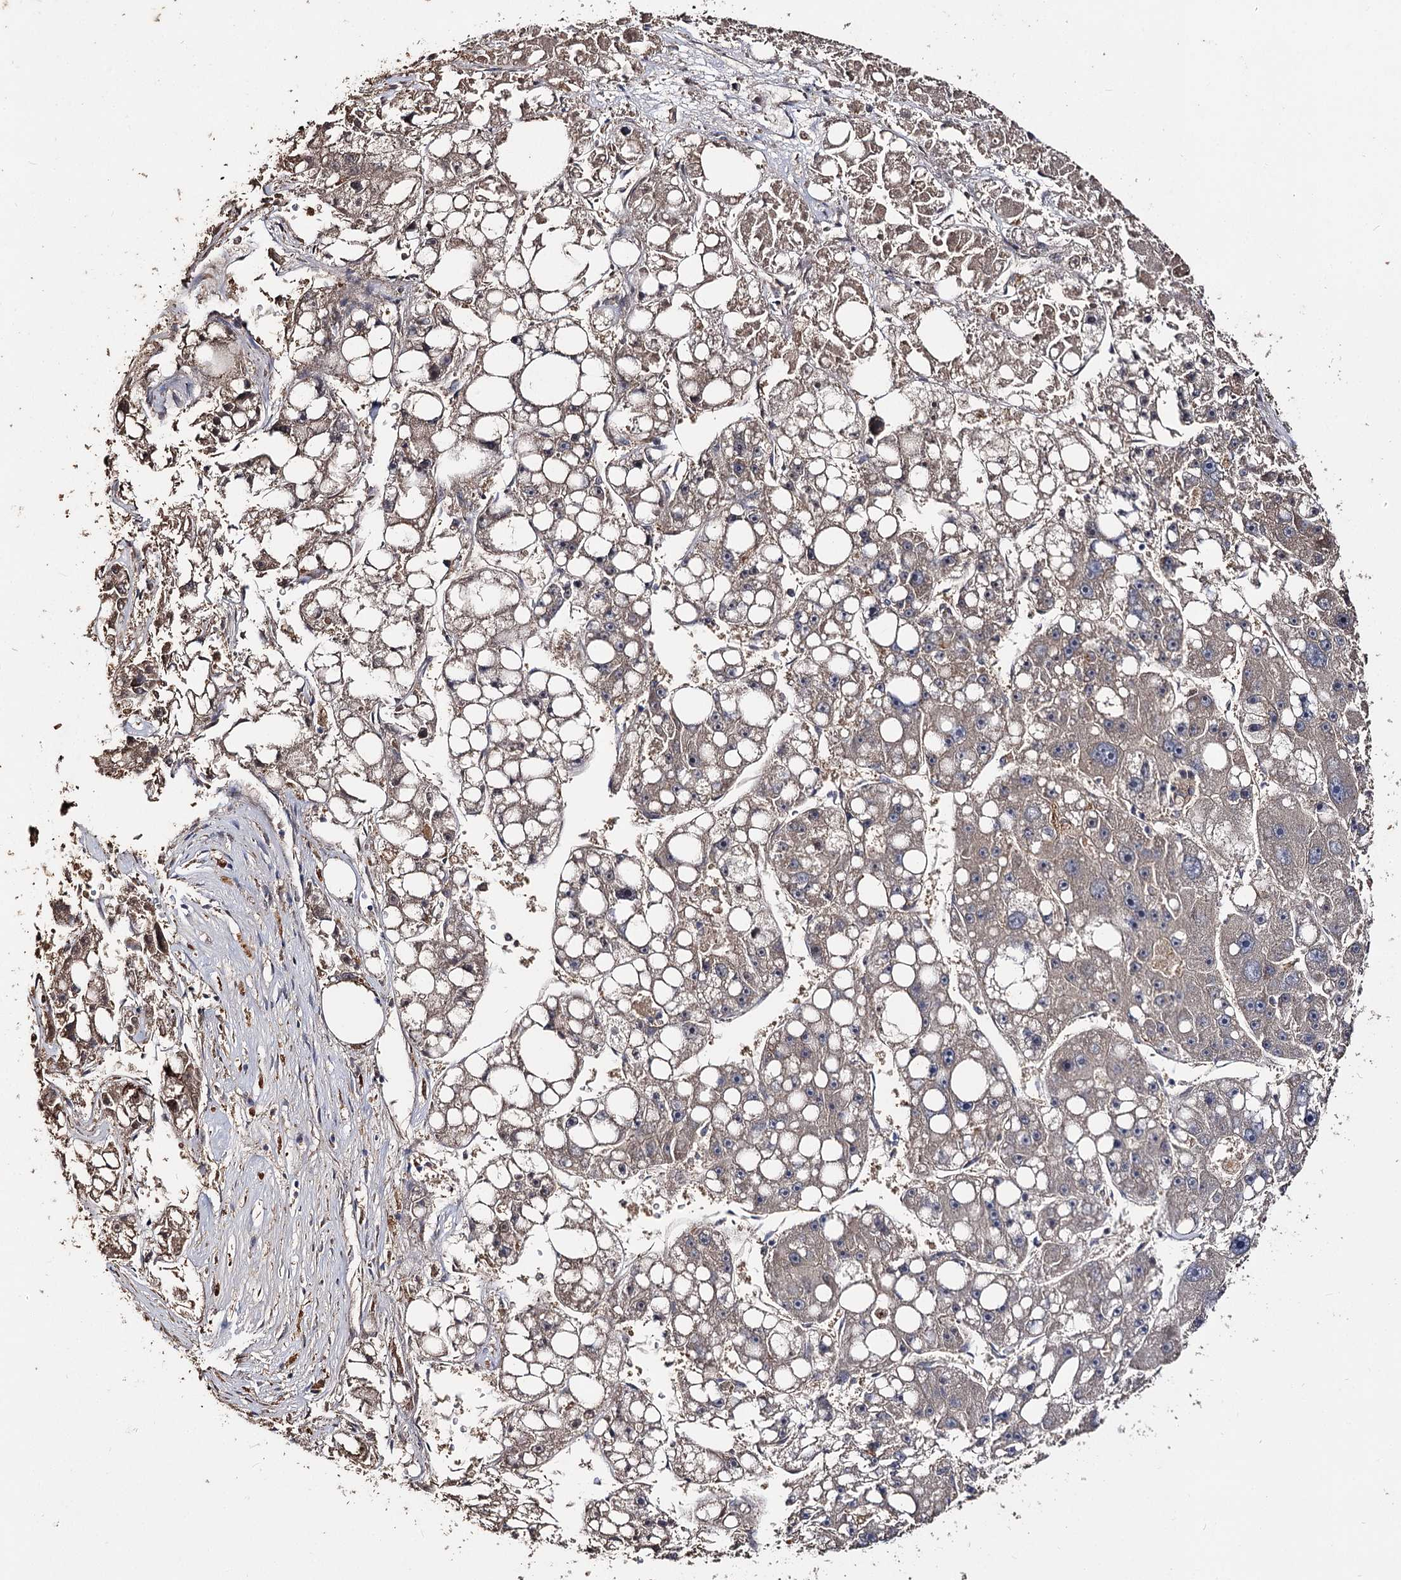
{"staining": {"intensity": "weak", "quantity": "<25%", "location": "cytoplasmic/membranous"}, "tissue": "liver cancer", "cell_type": "Tumor cells", "image_type": "cancer", "snomed": [{"axis": "morphology", "description": "Carcinoma, Hepatocellular, NOS"}, {"axis": "topography", "description": "Liver"}], "caption": "An image of liver cancer (hepatocellular carcinoma) stained for a protein shows no brown staining in tumor cells. (Stains: DAB (3,3'-diaminobenzidine) immunohistochemistry with hematoxylin counter stain, Microscopy: brightfield microscopy at high magnification).", "gene": "ARL13A", "patient": {"sex": "female", "age": 61}}